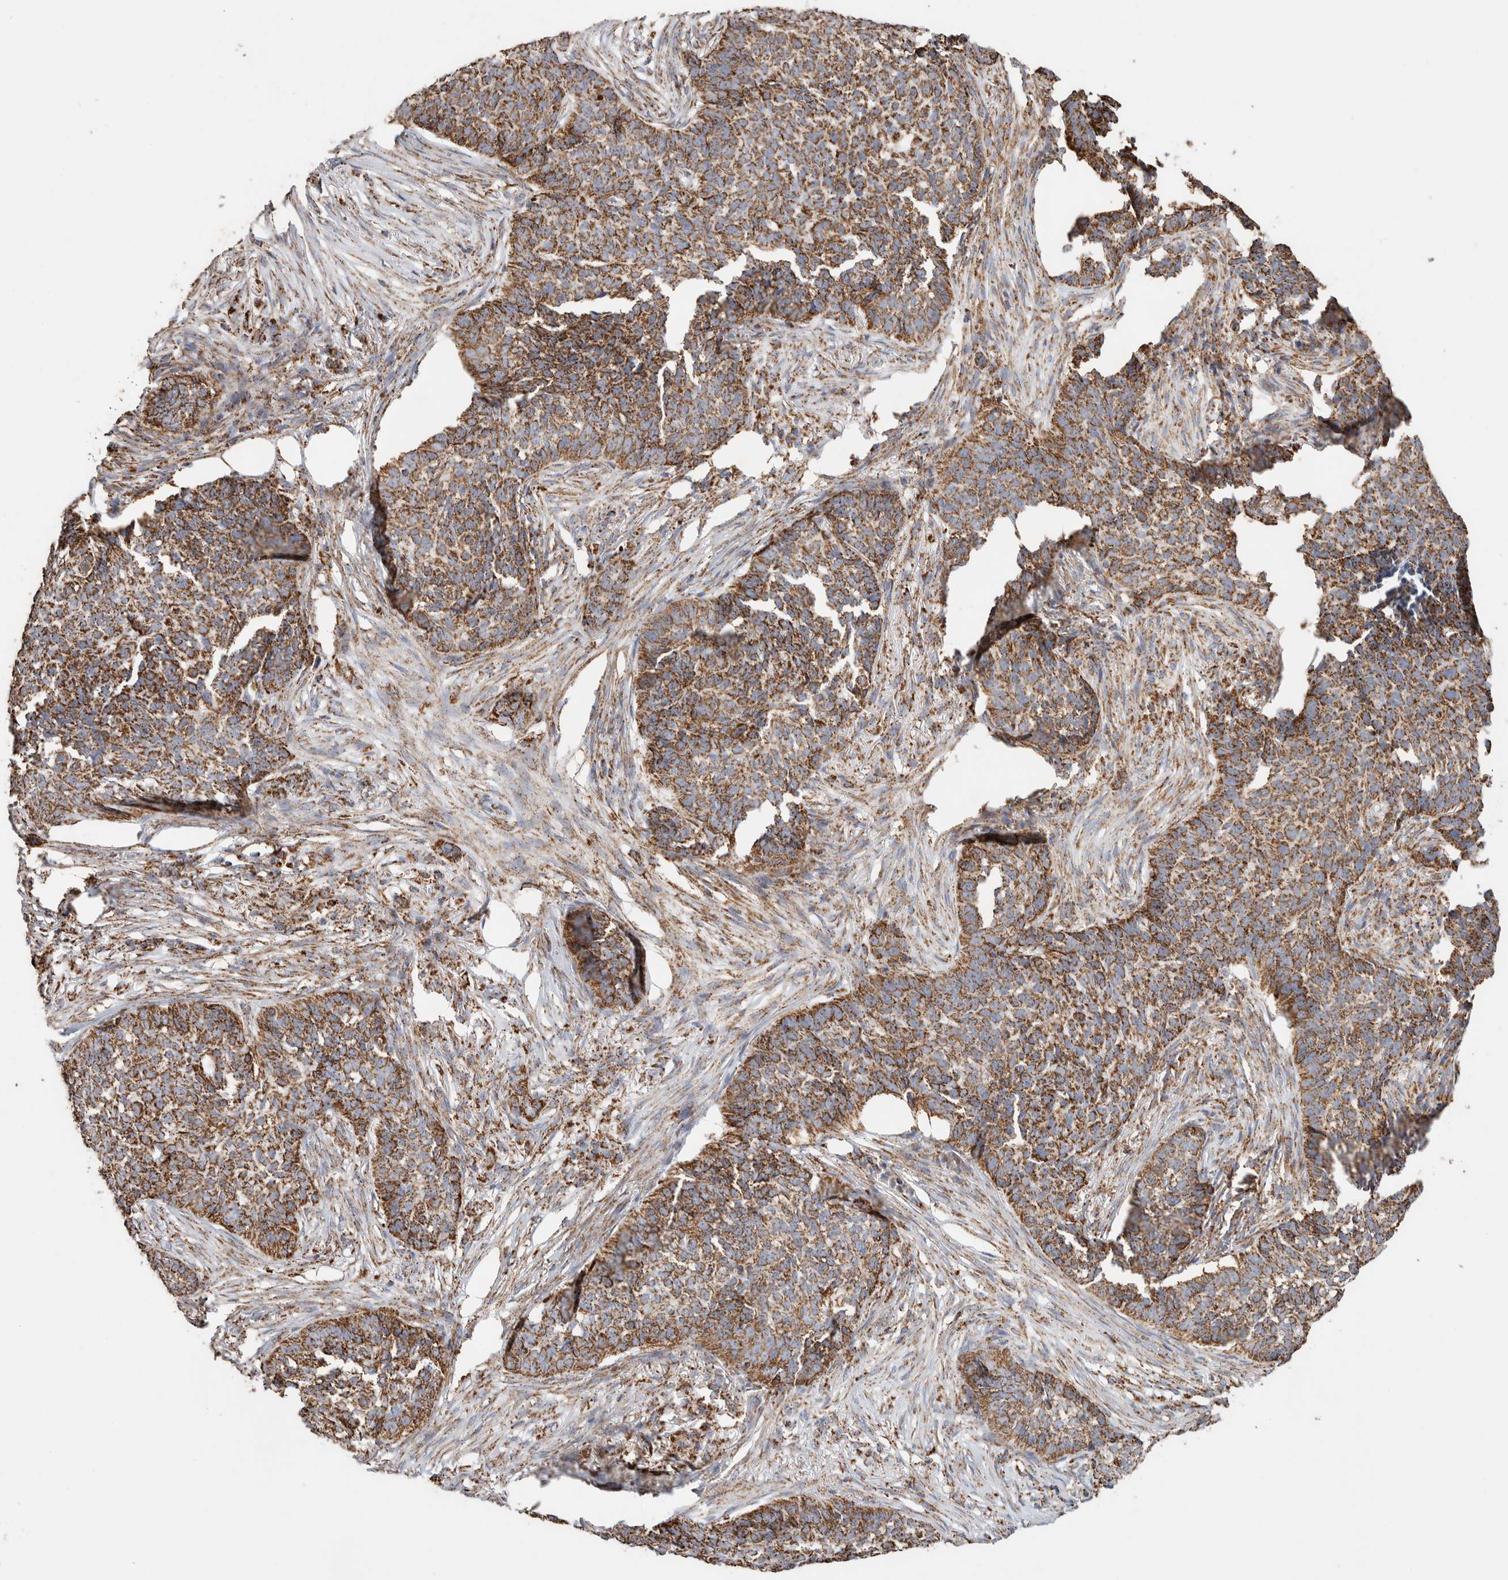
{"staining": {"intensity": "moderate", "quantity": ">75%", "location": "cytoplasmic/membranous"}, "tissue": "skin cancer", "cell_type": "Tumor cells", "image_type": "cancer", "snomed": [{"axis": "morphology", "description": "Basal cell carcinoma"}, {"axis": "topography", "description": "Skin"}], "caption": "Skin cancer tissue shows moderate cytoplasmic/membranous positivity in about >75% of tumor cells, visualized by immunohistochemistry.", "gene": "C1QBP", "patient": {"sex": "male", "age": 85}}